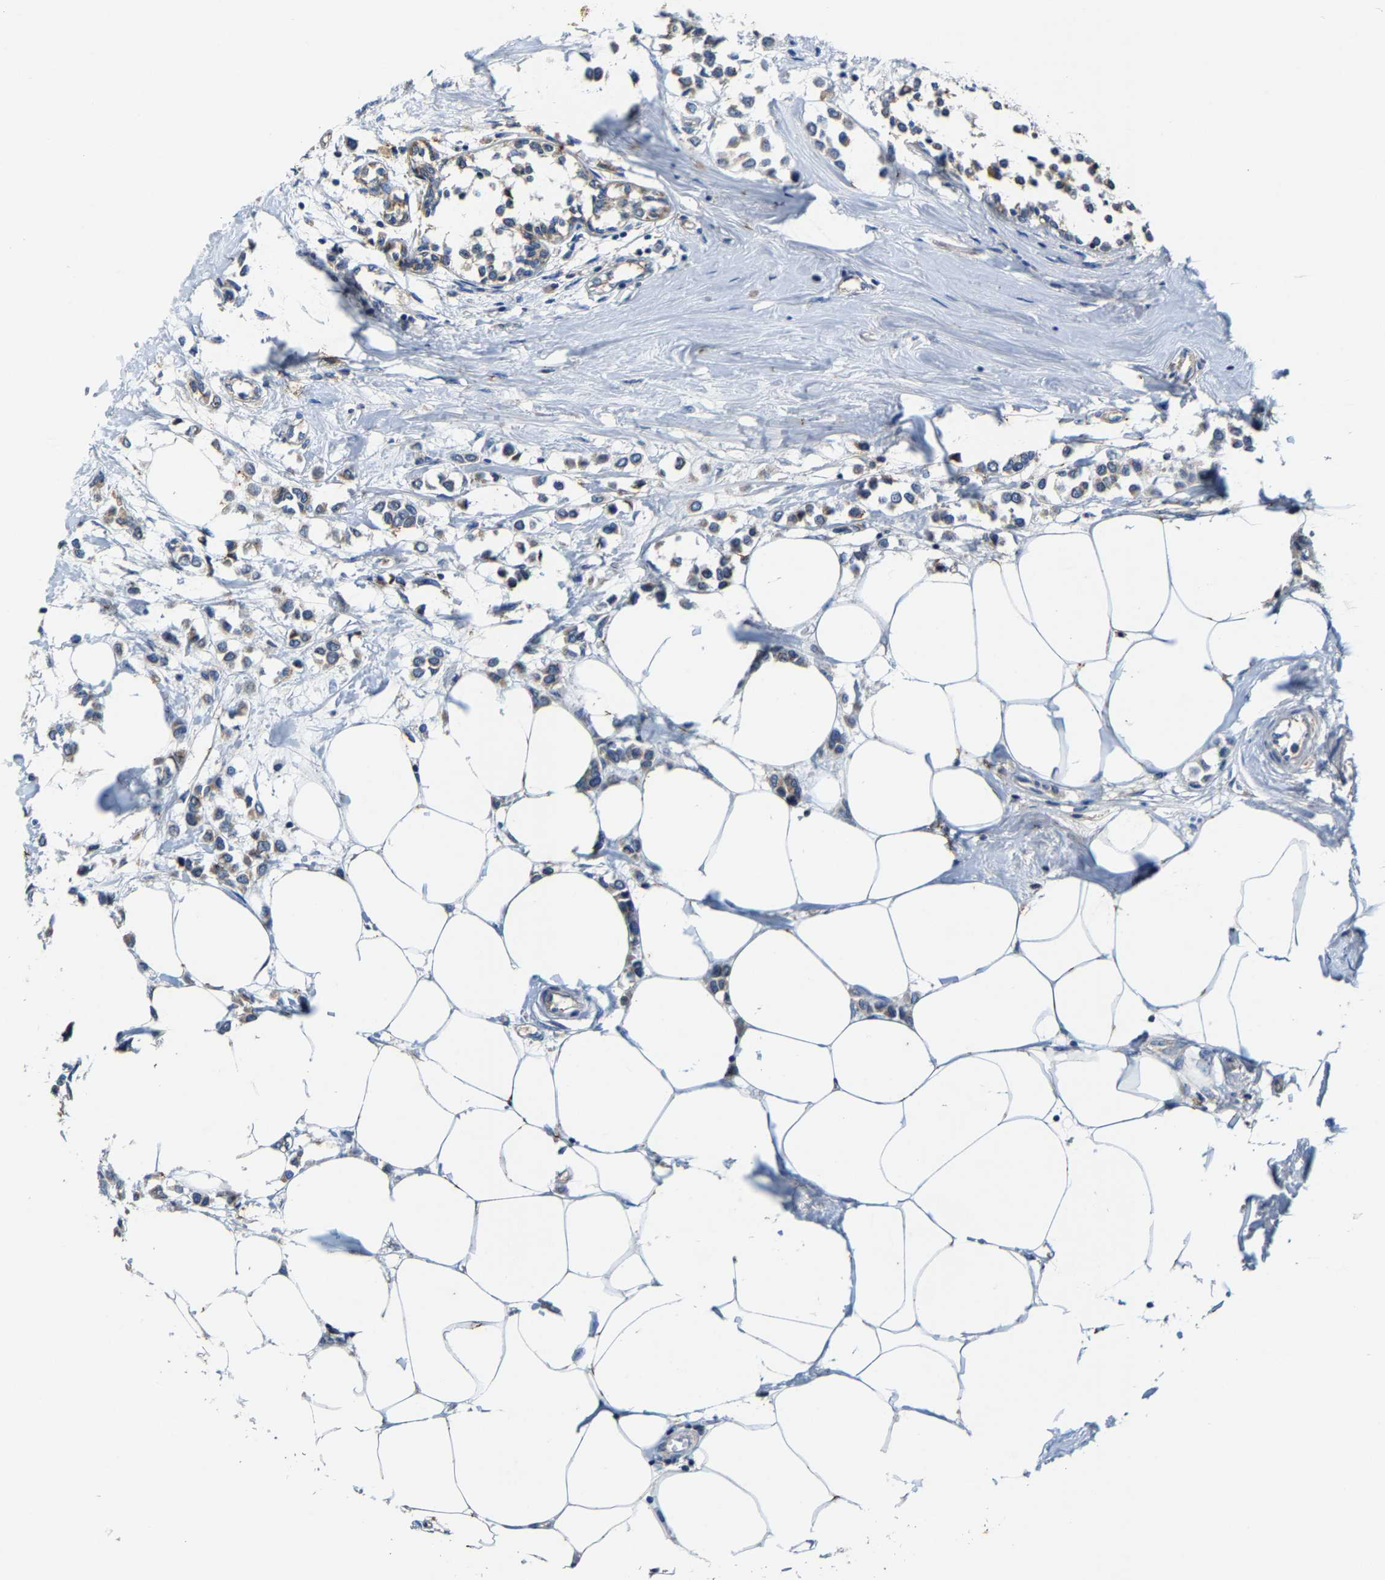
{"staining": {"intensity": "weak", "quantity": ">75%", "location": "cytoplasmic/membranous"}, "tissue": "breast cancer", "cell_type": "Tumor cells", "image_type": "cancer", "snomed": [{"axis": "morphology", "description": "Lobular carcinoma"}, {"axis": "topography", "description": "Breast"}], "caption": "Immunohistochemical staining of breast cancer (lobular carcinoma) demonstrates low levels of weak cytoplasmic/membranous protein expression in about >75% of tumor cells.", "gene": "SLC25A25", "patient": {"sex": "female", "age": 51}}